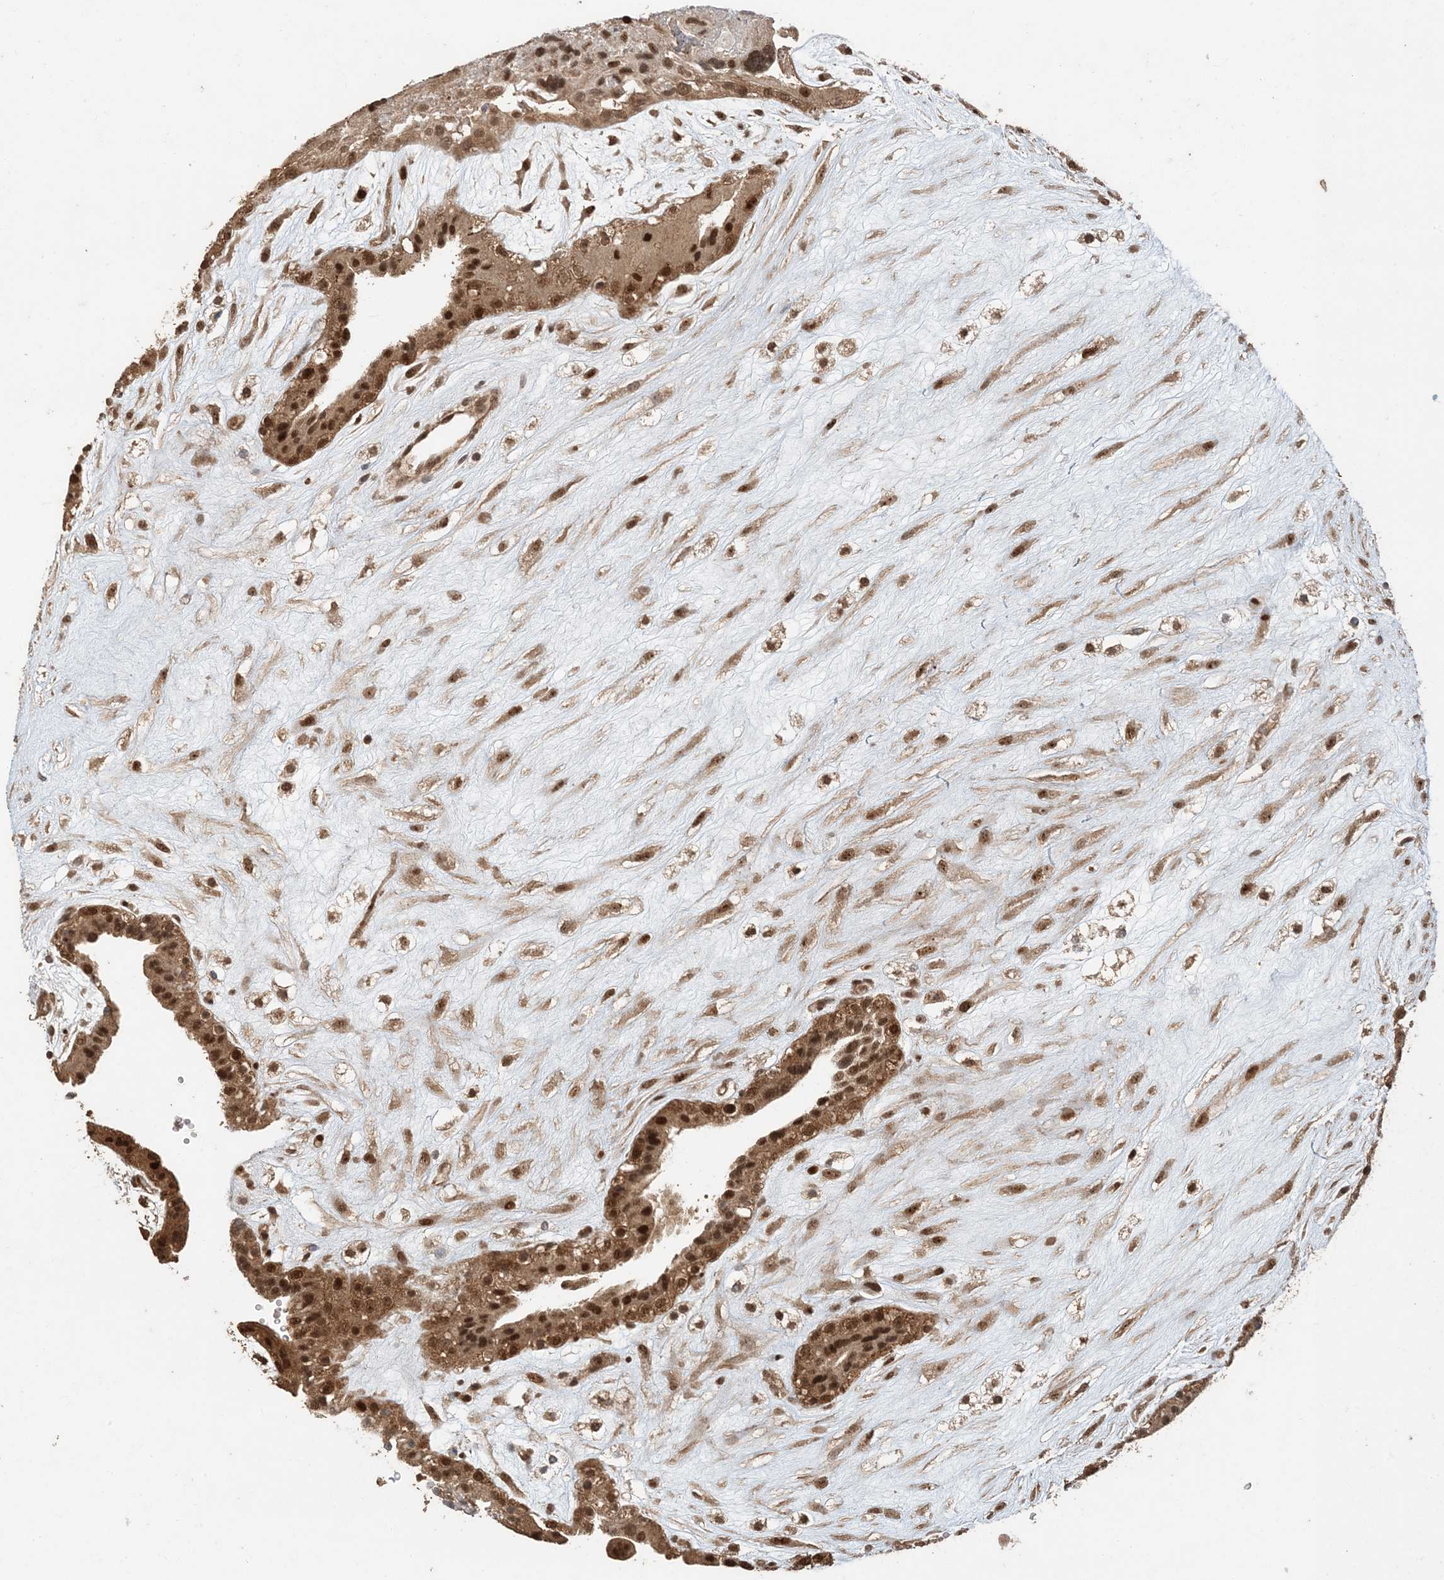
{"staining": {"intensity": "strong", "quantity": ">75%", "location": "cytoplasmic/membranous,nuclear"}, "tissue": "placenta", "cell_type": "Decidual cells", "image_type": "normal", "snomed": [{"axis": "morphology", "description": "Normal tissue, NOS"}, {"axis": "topography", "description": "Placenta"}], "caption": "The image exhibits immunohistochemical staining of unremarkable placenta. There is strong cytoplasmic/membranous,nuclear positivity is seen in approximately >75% of decidual cells. (DAB (3,3'-diaminobenzidine) = brown stain, brightfield microscopy at high magnification).", "gene": "ATP13A2", "patient": {"sex": "female", "age": 18}}